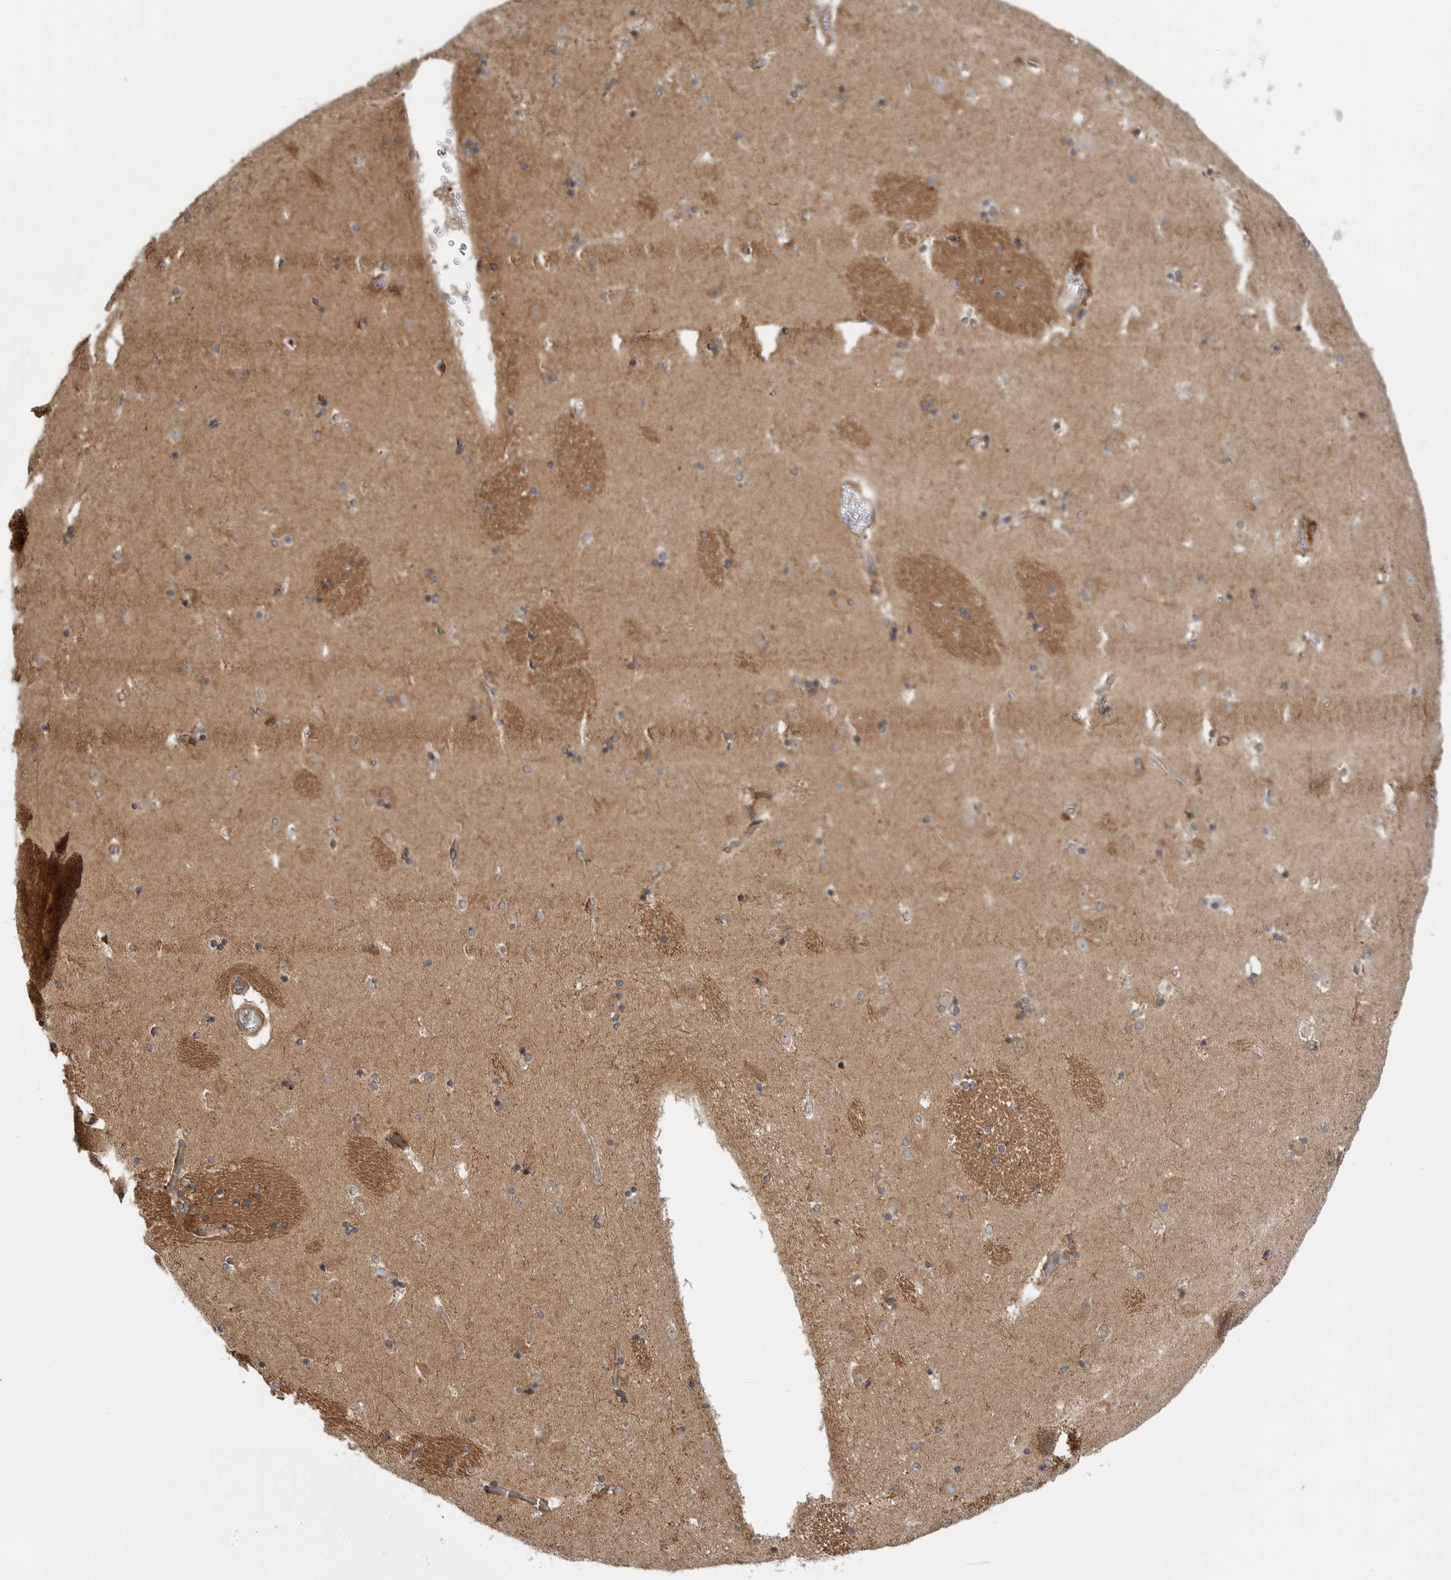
{"staining": {"intensity": "negative", "quantity": "none", "location": "none"}, "tissue": "caudate", "cell_type": "Glial cells", "image_type": "normal", "snomed": [{"axis": "morphology", "description": "Normal tissue, NOS"}, {"axis": "topography", "description": "Lateral ventricle wall"}], "caption": "This is a photomicrograph of immunohistochemistry (IHC) staining of normal caudate, which shows no staining in glial cells.", "gene": "LRRC45", "patient": {"sex": "male", "age": 45}}